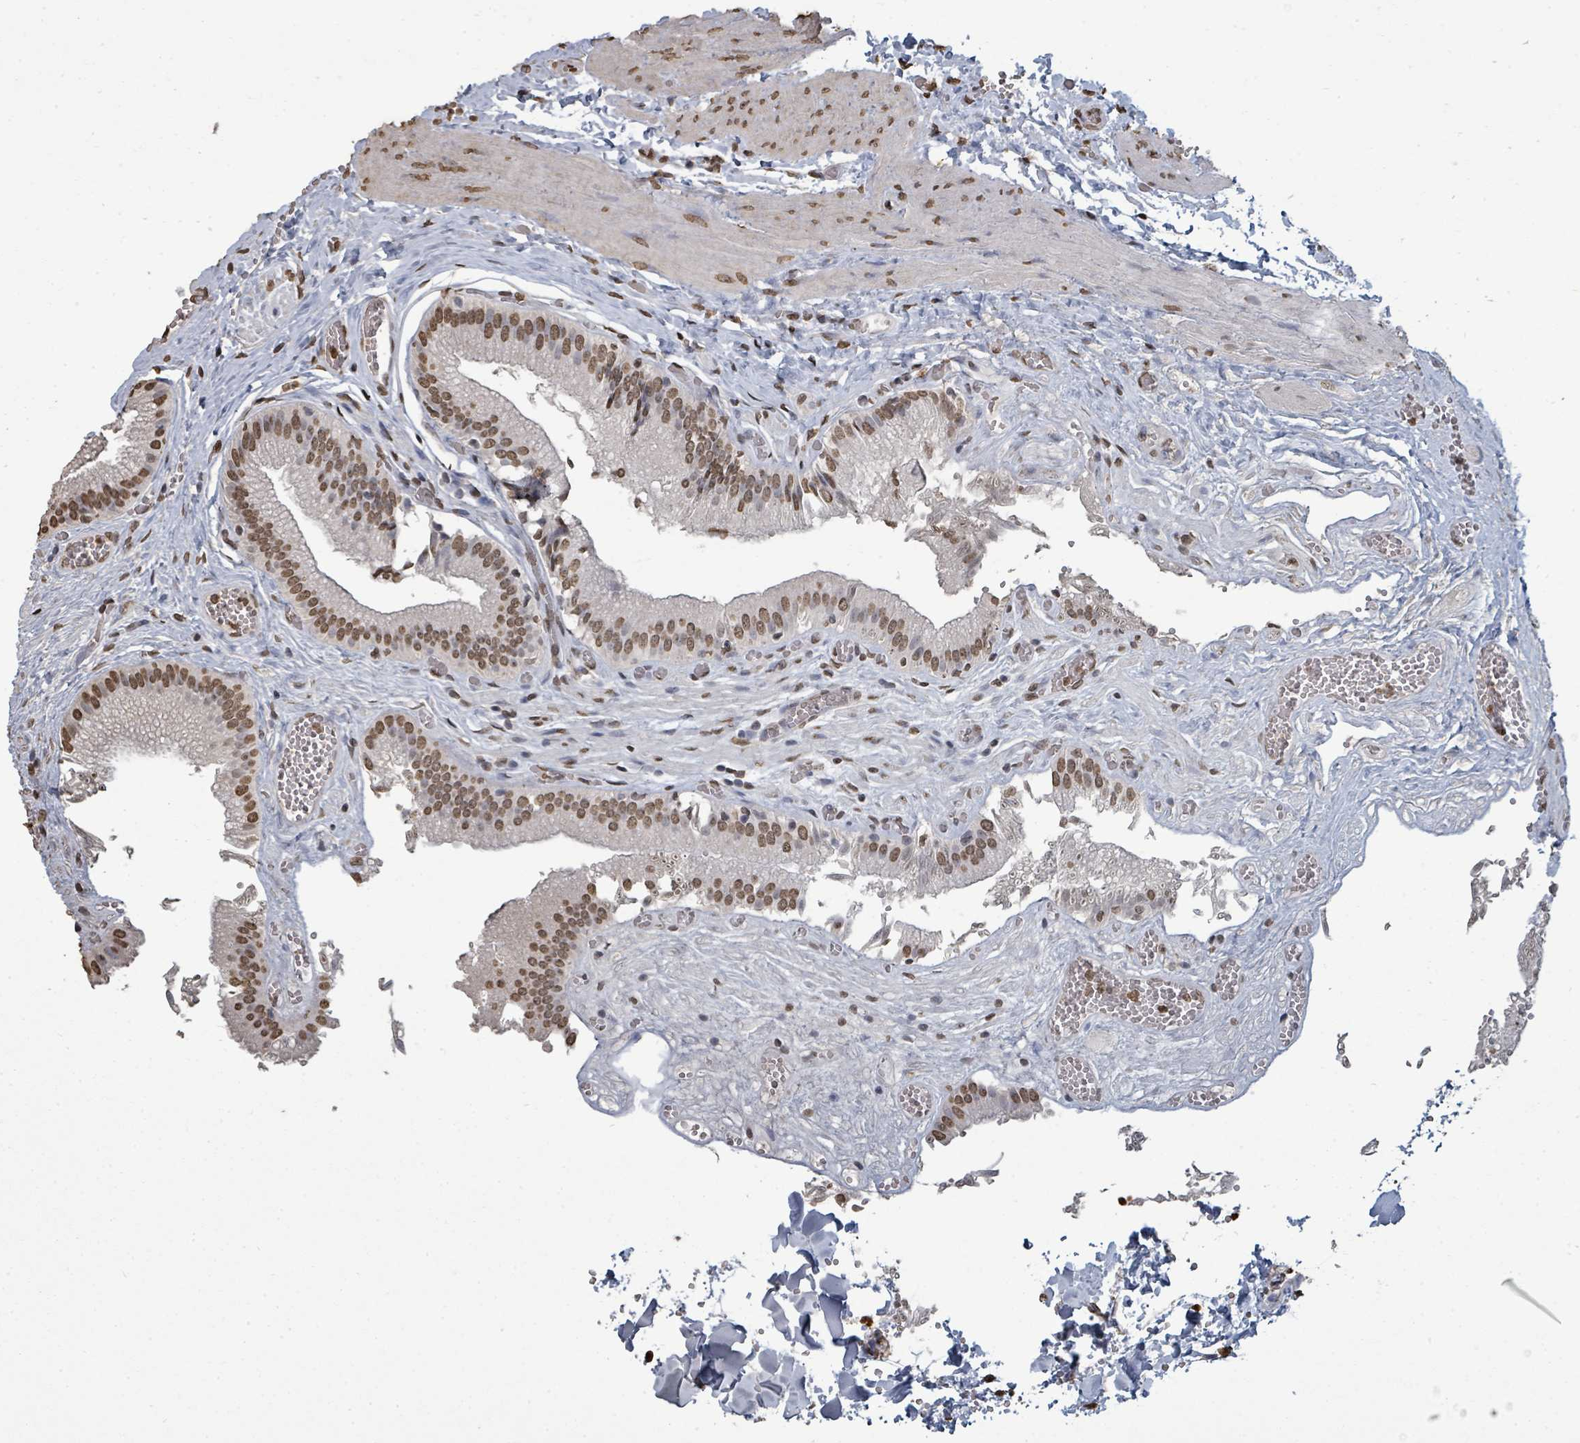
{"staining": {"intensity": "moderate", "quantity": ">75%", "location": "nuclear"}, "tissue": "gallbladder", "cell_type": "Glandular cells", "image_type": "normal", "snomed": [{"axis": "morphology", "description": "Normal tissue, NOS"}, {"axis": "topography", "description": "Gallbladder"}, {"axis": "topography", "description": "Peripheral nerve tissue"}], "caption": "A brown stain shows moderate nuclear positivity of a protein in glandular cells of unremarkable human gallbladder.", "gene": "MRPS12", "patient": {"sex": "male", "age": 17}}